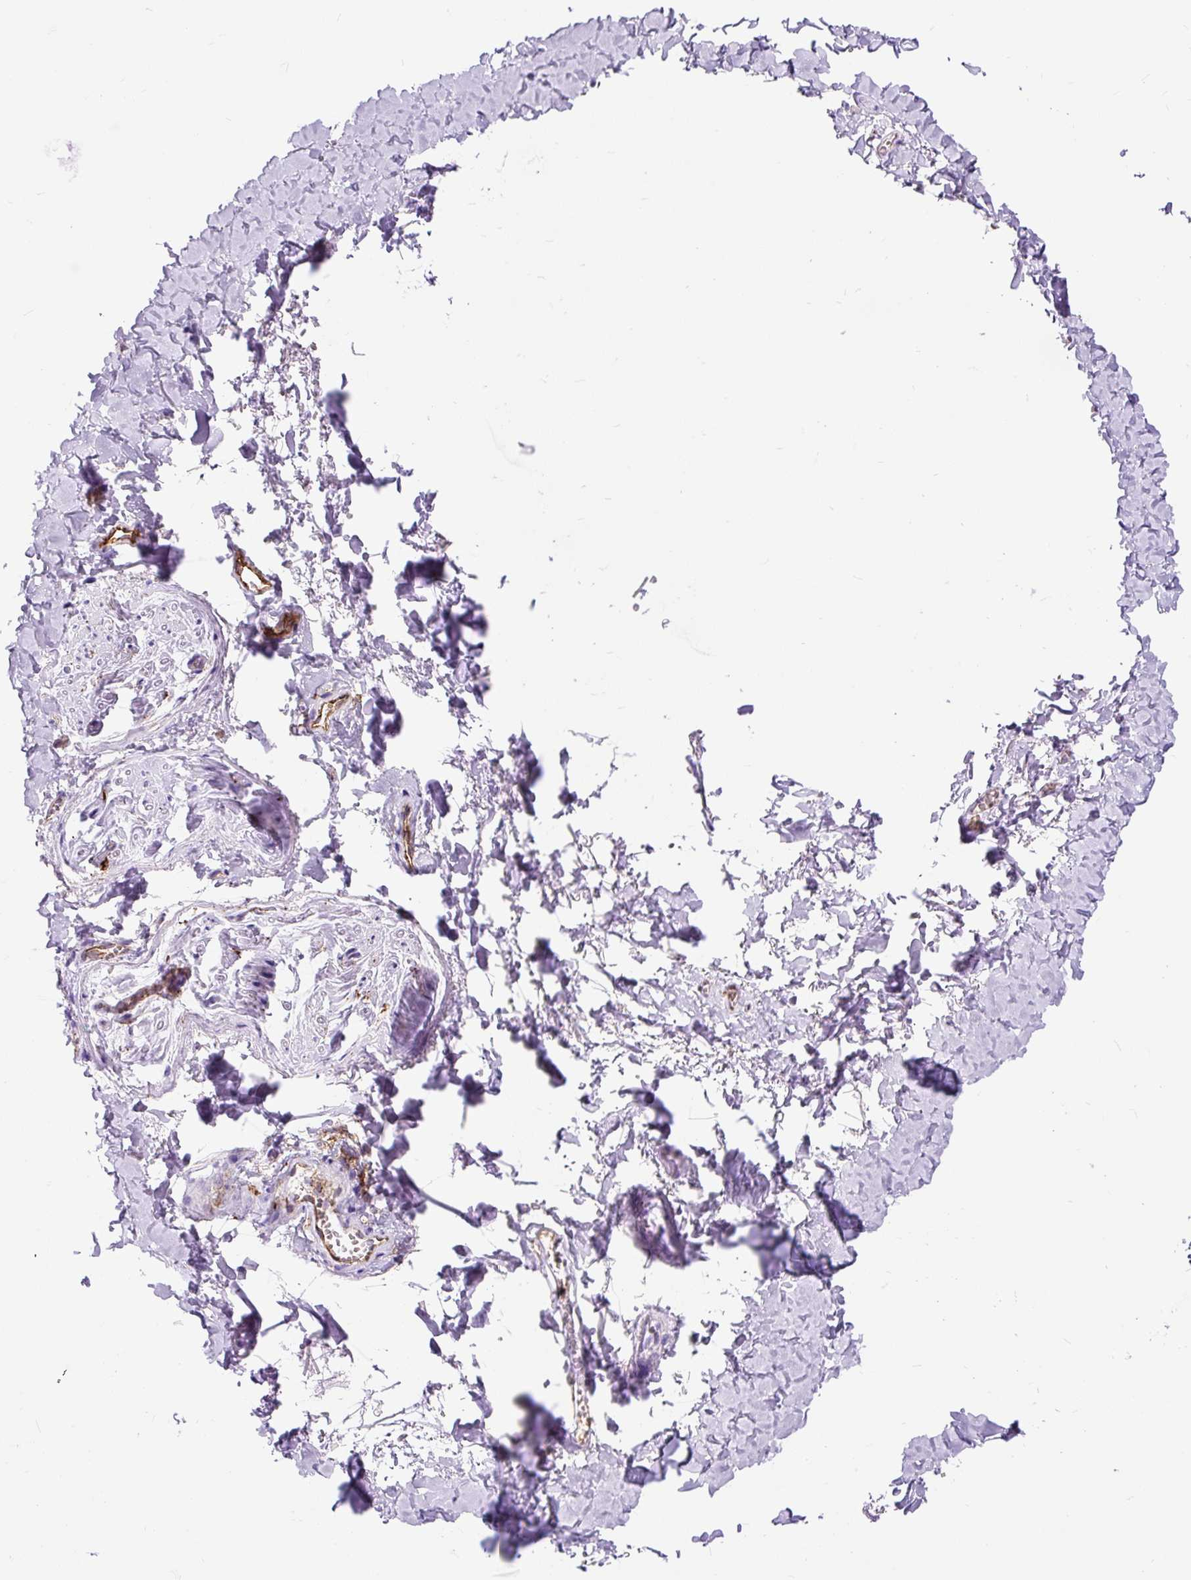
{"staining": {"intensity": "negative", "quantity": "none", "location": "none"}, "tissue": "adipose tissue", "cell_type": "Adipocytes", "image_type": "normal", "snomed": [{"axis": "morphology", "description": "Normal tissue, NOS"}, {"axis": "topography", "description": "Vulva"}, {"axis": "topography", "description": "Vagina"}, {"axis": "topography", "description": "Peripheral nerve tissue"}], "caption": "This is an immunohistochemistry (IHC) micrograph of unremarkable human adipose tissue. There is no positivity in adipocytes.", "gene": "HLA", "patient": {"sex": "female", "age": 66}}